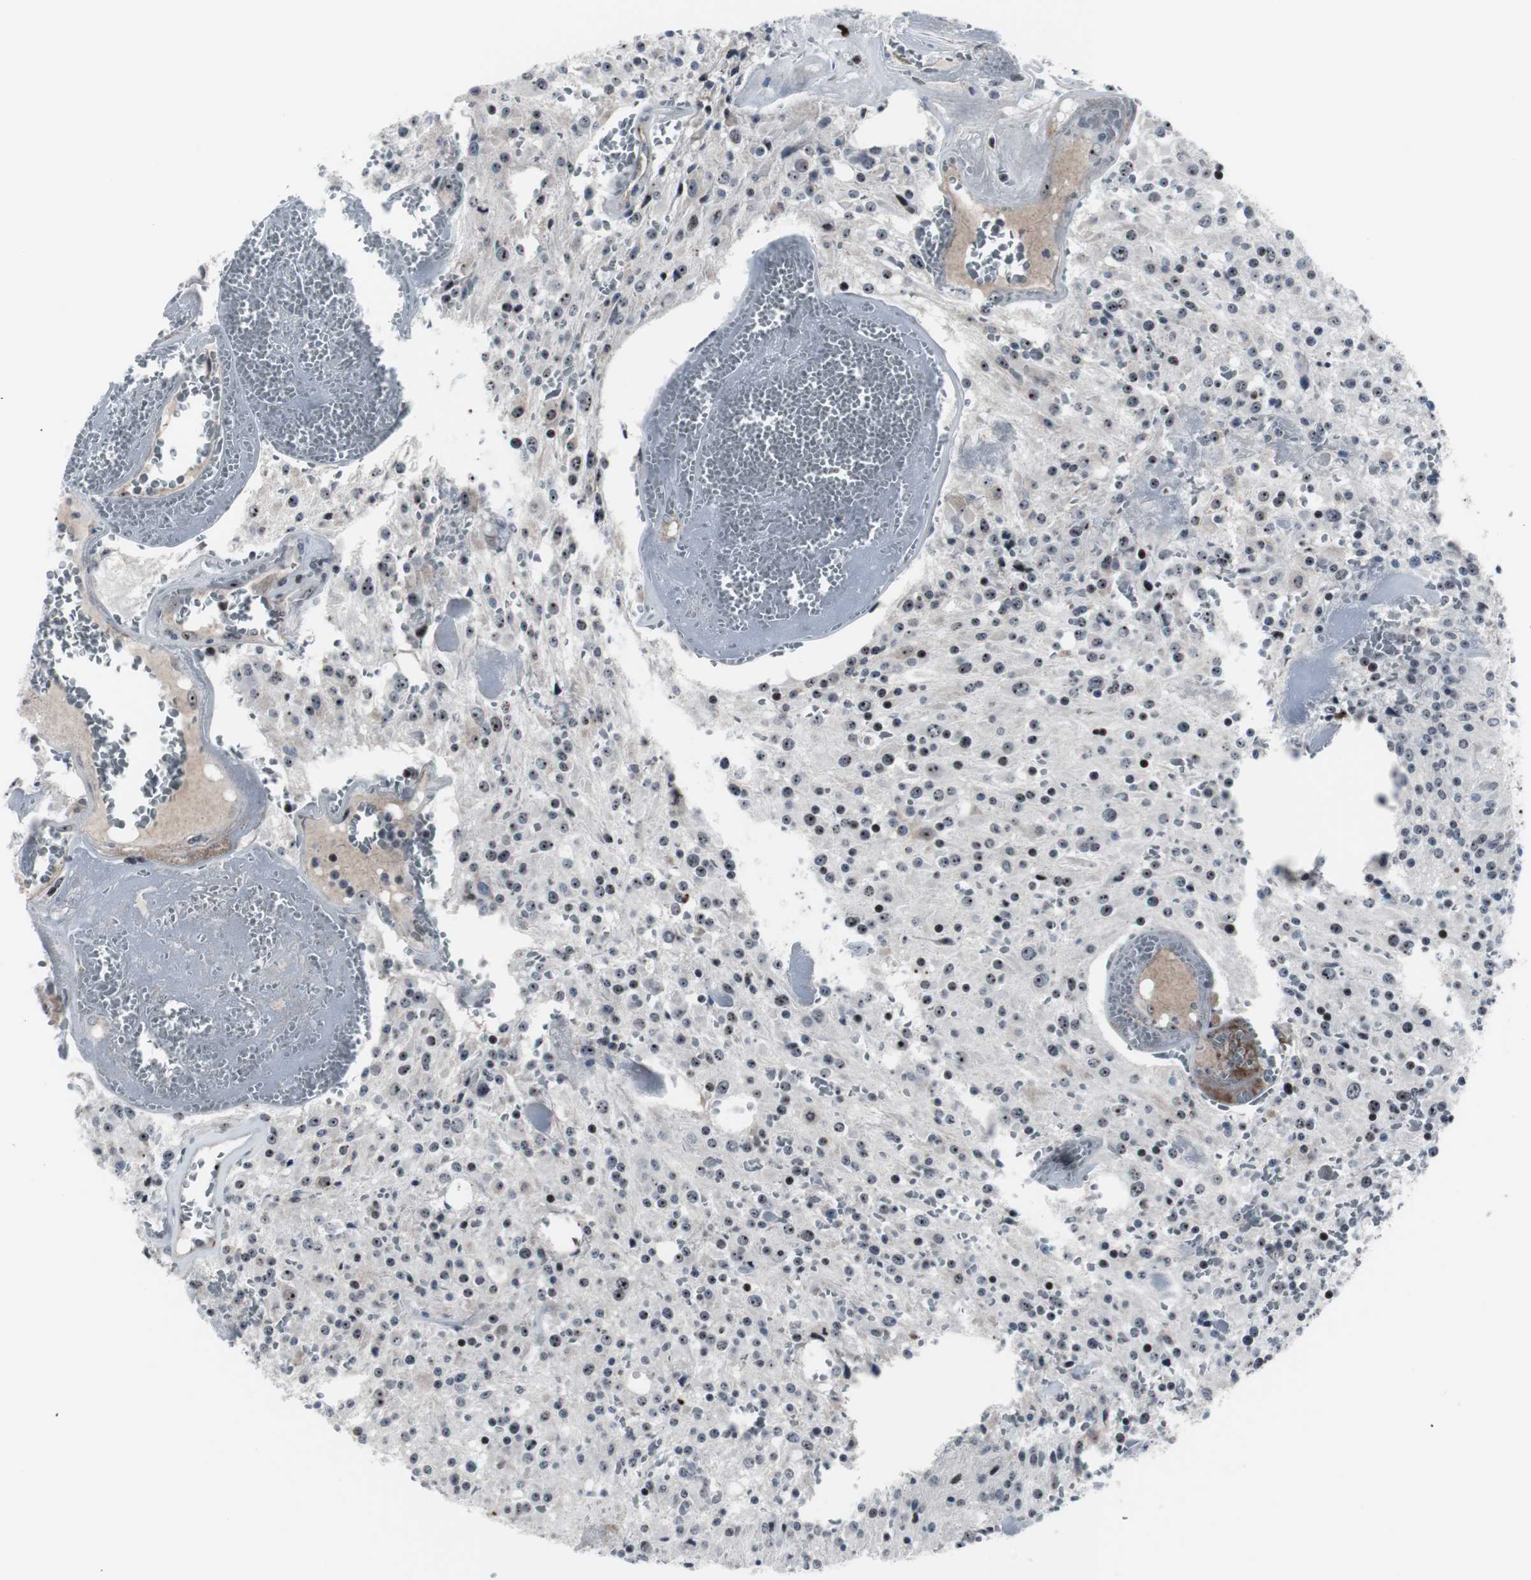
{"staining": {"intensity": "moderate", "quantity": "25%-75%", "location": "nuclear"}, "tissue": "glioma", "cell_type": "Tumor cells", "image_type": "cancer", "snomed": [{"axis": "morphology", "description": "Glioma, malignant, Low grade"}, {"axis": "topography", "description": "Brain"}], "caption": "The micrograph reveals immunohistochemical staining of glioma. There is moderate nuclear expression is identified in approximately 25%-75% of tumor cells. Using DAB (brown) and hematoxylin (blue) stains, captured at high magnification using brightfield microscopy.", "gene": "DOK1", "patient": {"sex": "male", "age": 58}}